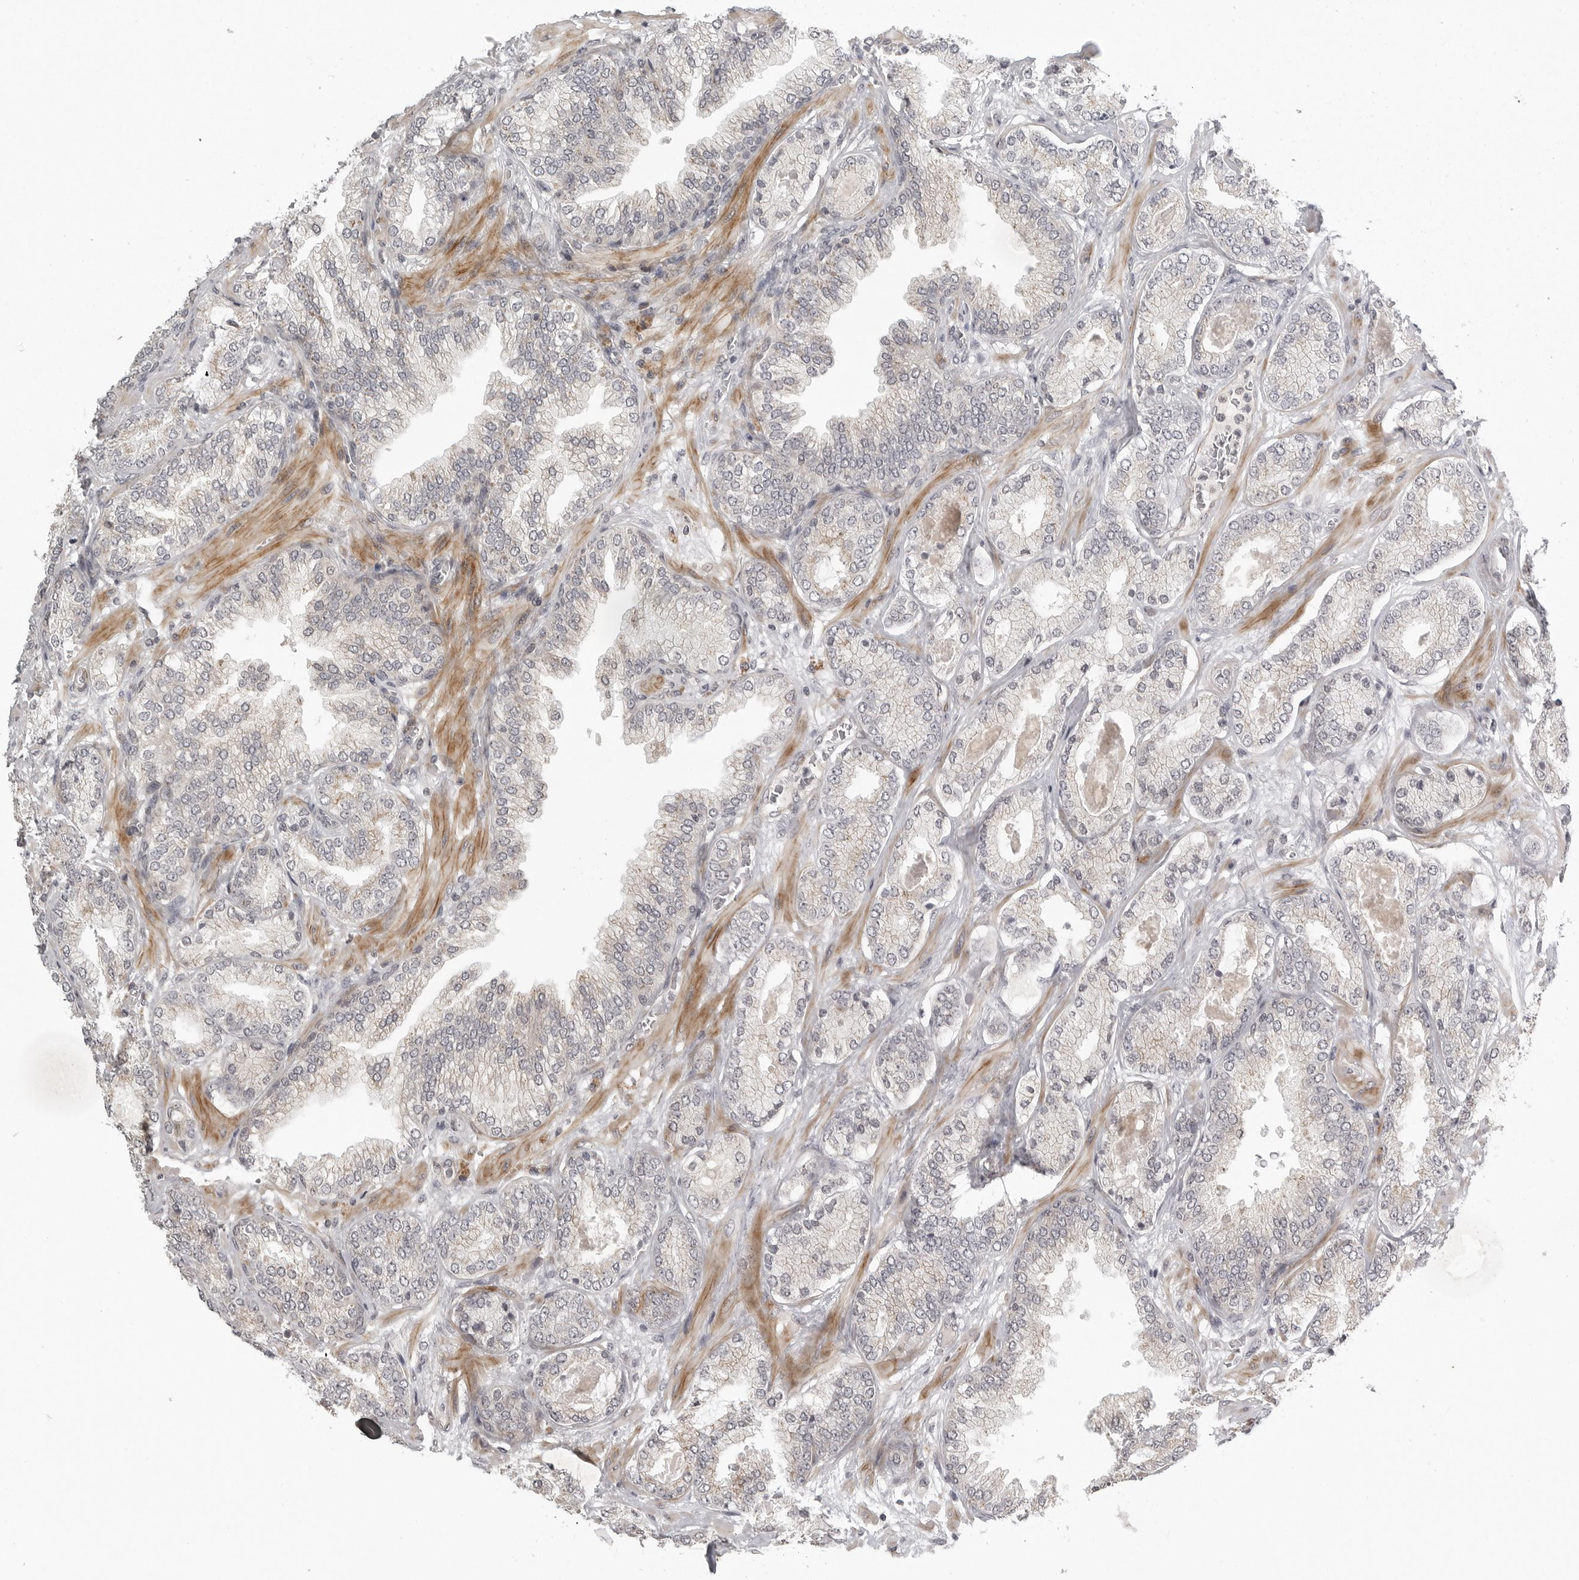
{"staining": {"intensity": "negative", "quantity": "none", "location": "none"}, "tissue": "prostate cancer", "cell_type": "Tumor cells", "image_type": "cancer", "snomed": [{"axis": "morphology", "description": "Adenocarcinoma, High grade"}, {"axis": "topography", "description": "Prostate"}], "caption": "Immunohistochemical staining of prostate cancer (high-grade adenocarcinoma) exhibits no significant staining in tumor cells.", "gene": "TUT4", "patient": {"sex": "male", "age": 58}}